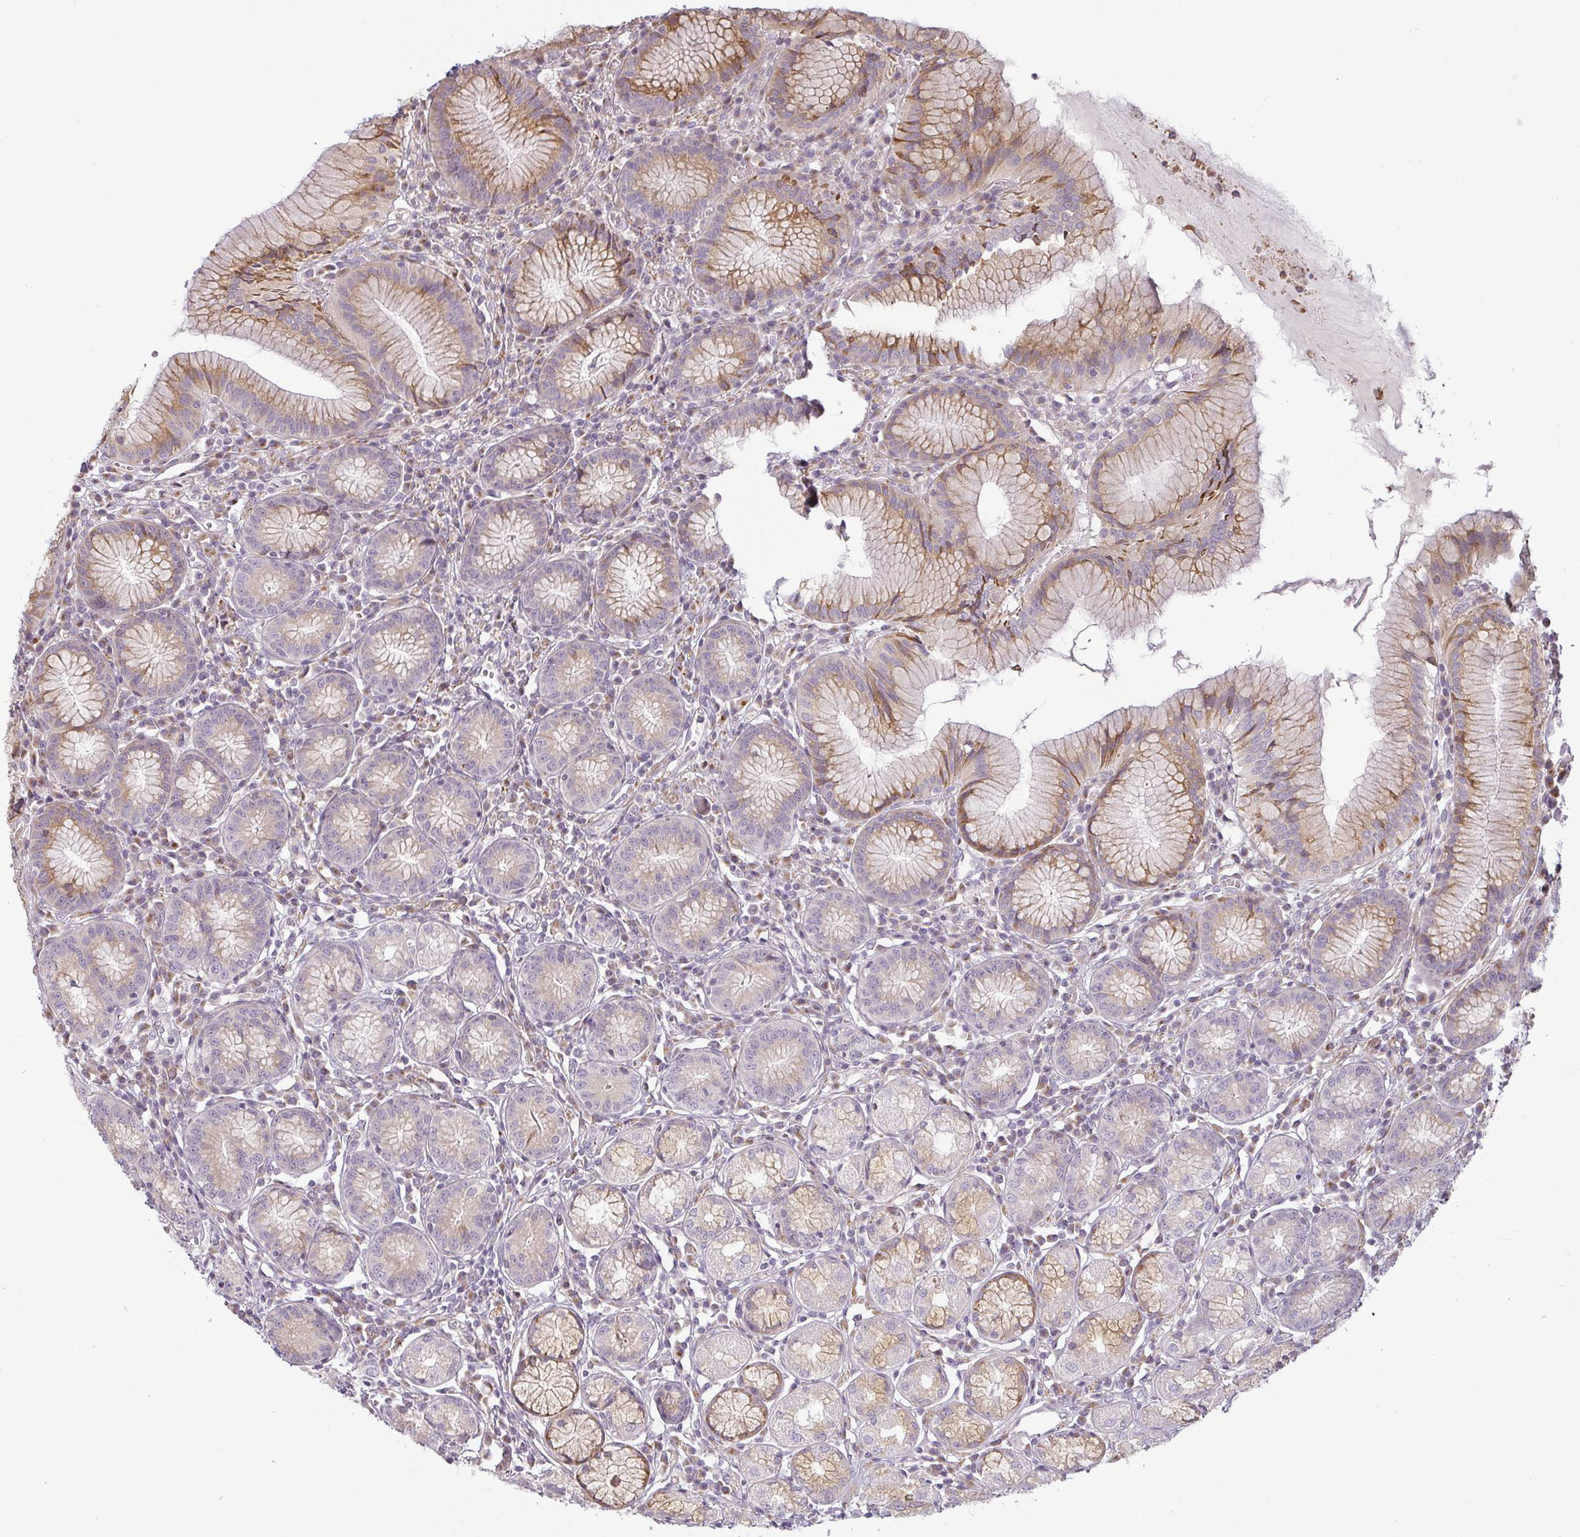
{"staining": {"intensity": "moderate", "quantity": "25%-75%", "location": "cytoplasmic/membranous"}, "tissue": "stomach", "cell_type": "Glandular cells", "image_type": "normal", "snomed": [{"axis": "morphology", "description": "Normal tissue, NOS"}, {"axis": "topography", "description": "Stomach"}], "caption": "Glandular cells display moderate cytoplasmic/membranous expression in about 25%-75% of cells in normal stomach.", "gene": "CCDC144A", "patient": {"sex": "male", "age": 55}}